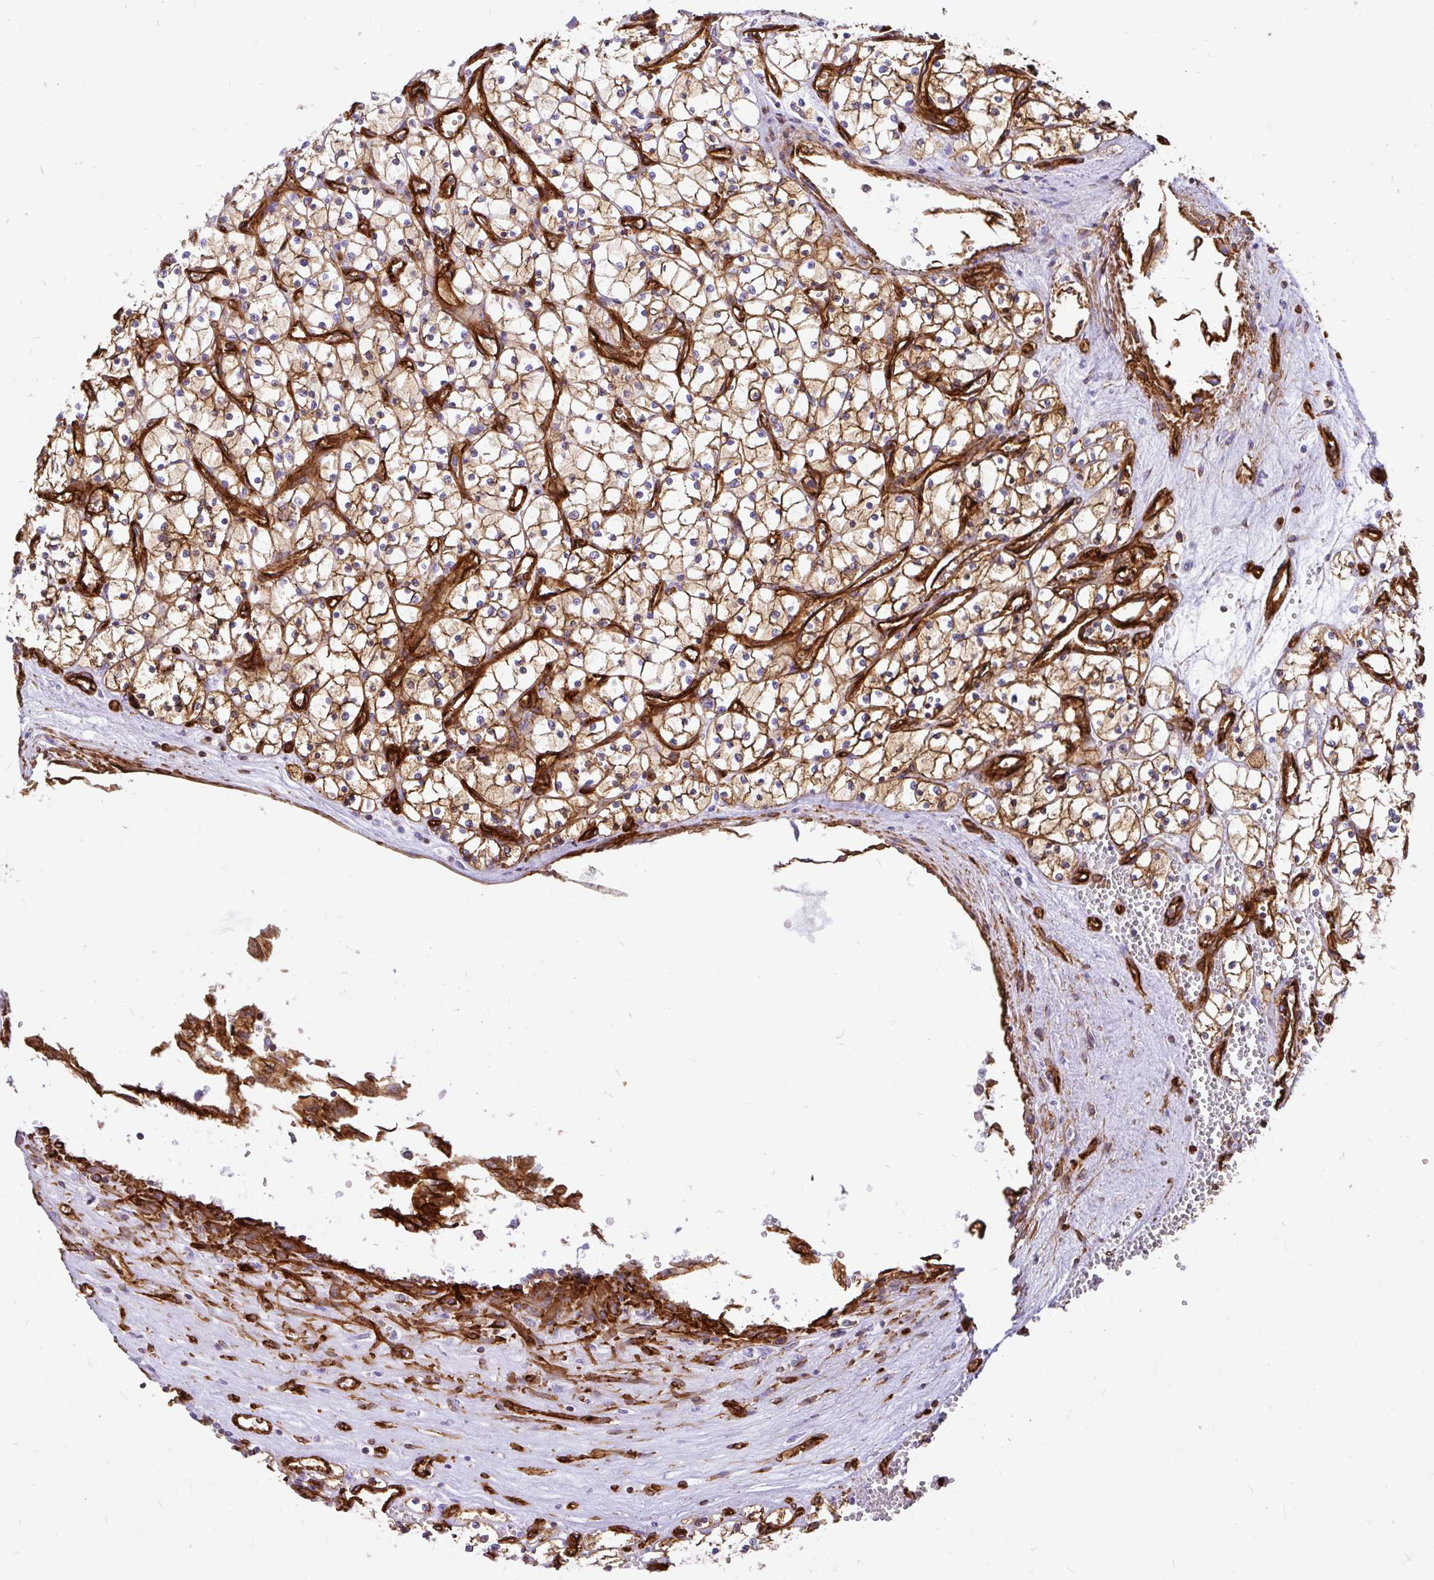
{"staining": {"intensity": "moderate", "quantity": "25%-75%", "location": "cytoplasmic/membranous"}, "tissue": "renal cancer", "cell_type": "Tumor cells", "image_type": "cancer", "snomed": [{"axis": "morphology", "description": "Adenocarcinoma, NOS"}, {"axis": "topography", "description": "Kidney"}], "caption": "Adenocarcinoma (renal) stained with immunohistochemistry exhibits moderate cytoplasmic/membranous staining in approximately 25%-75% of tumor cells.", "gene": "MAP1LC3B", "patient": {"sex": "female", "age": 69}}